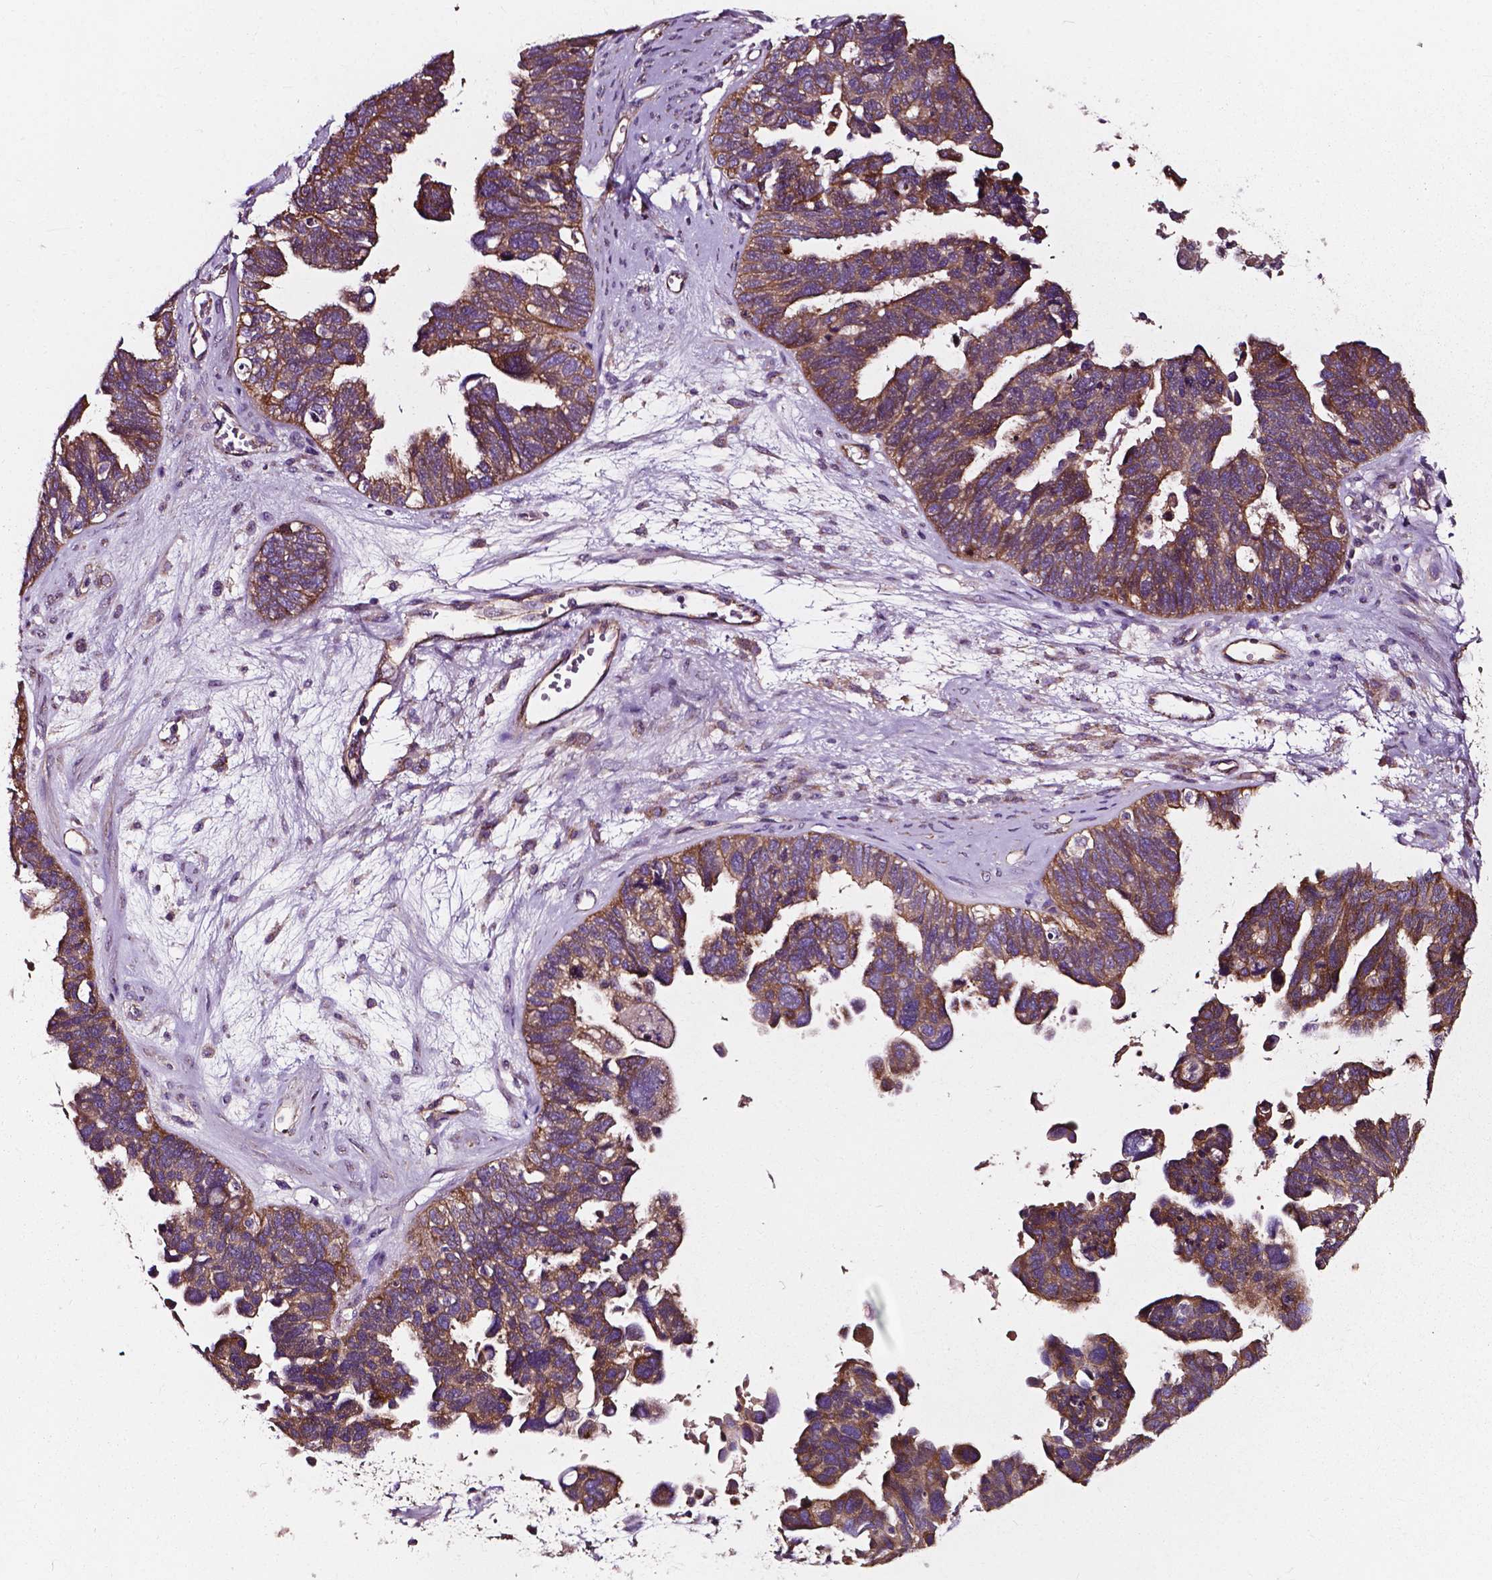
{"staining": {"intensity": "moderate", "quantity": ">75%", "location": "cytoplasmic/membranous"}, "tissue": "ovarian cancer", "cell_type": "Tumor cells", "image_type": "cancer", "snomed": [{"axis": "morphology", "description": "Cystadenocarcinoma, serous, NOS"}, {"axis": "topography", "description": "Ovary"}], "caption": "Protein expression analysis of human ovarian serous cystadenocarcinoma reveals moderate cytoplasmic/membranous staining in approximately >75% of tumor cells.", "gene": "ATG16L1", "patient": {"sex": "female", "age": 60}}